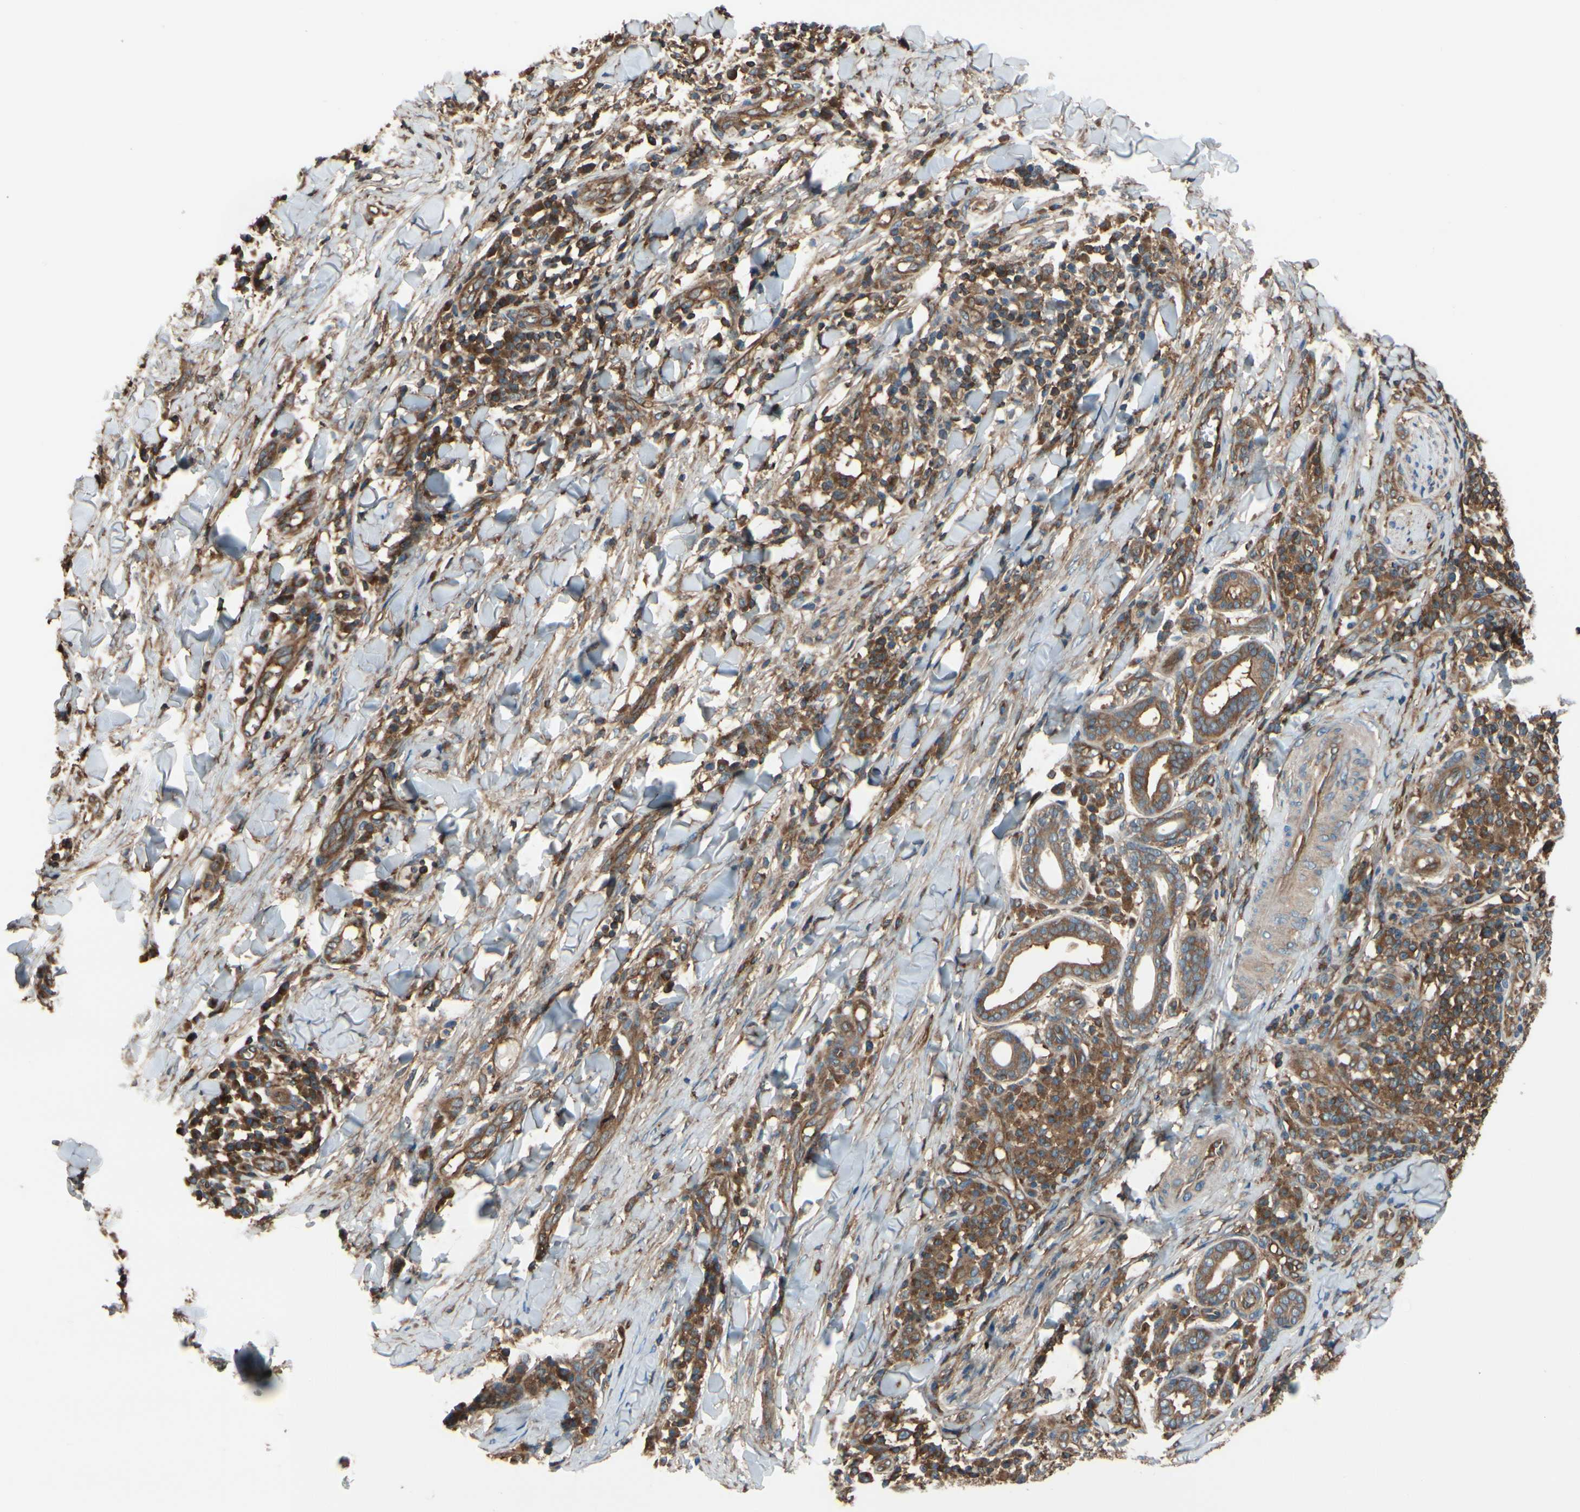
{"staining": {"intensity": "moderate", "quantity": "25%-75%", "location": "cytoplasmic/membranous"}, "tissue": "skin cancer", "cell_type": "Tumor cells", "image_type": "cancer", "snomed": [{"axis": "morphology", "description": "Squamous cell carcinoma, NOS"}, {"axis": "topography", "description": "Skin"}], "caption": "Skin squamous cell carcinoma stained with a brown dye shows moderate cytoplasmic/membranous positive expression in about 25%-75% of tumor cells.", "gene": "EPS15", "patient": {"sex": "male", "age": 24}}